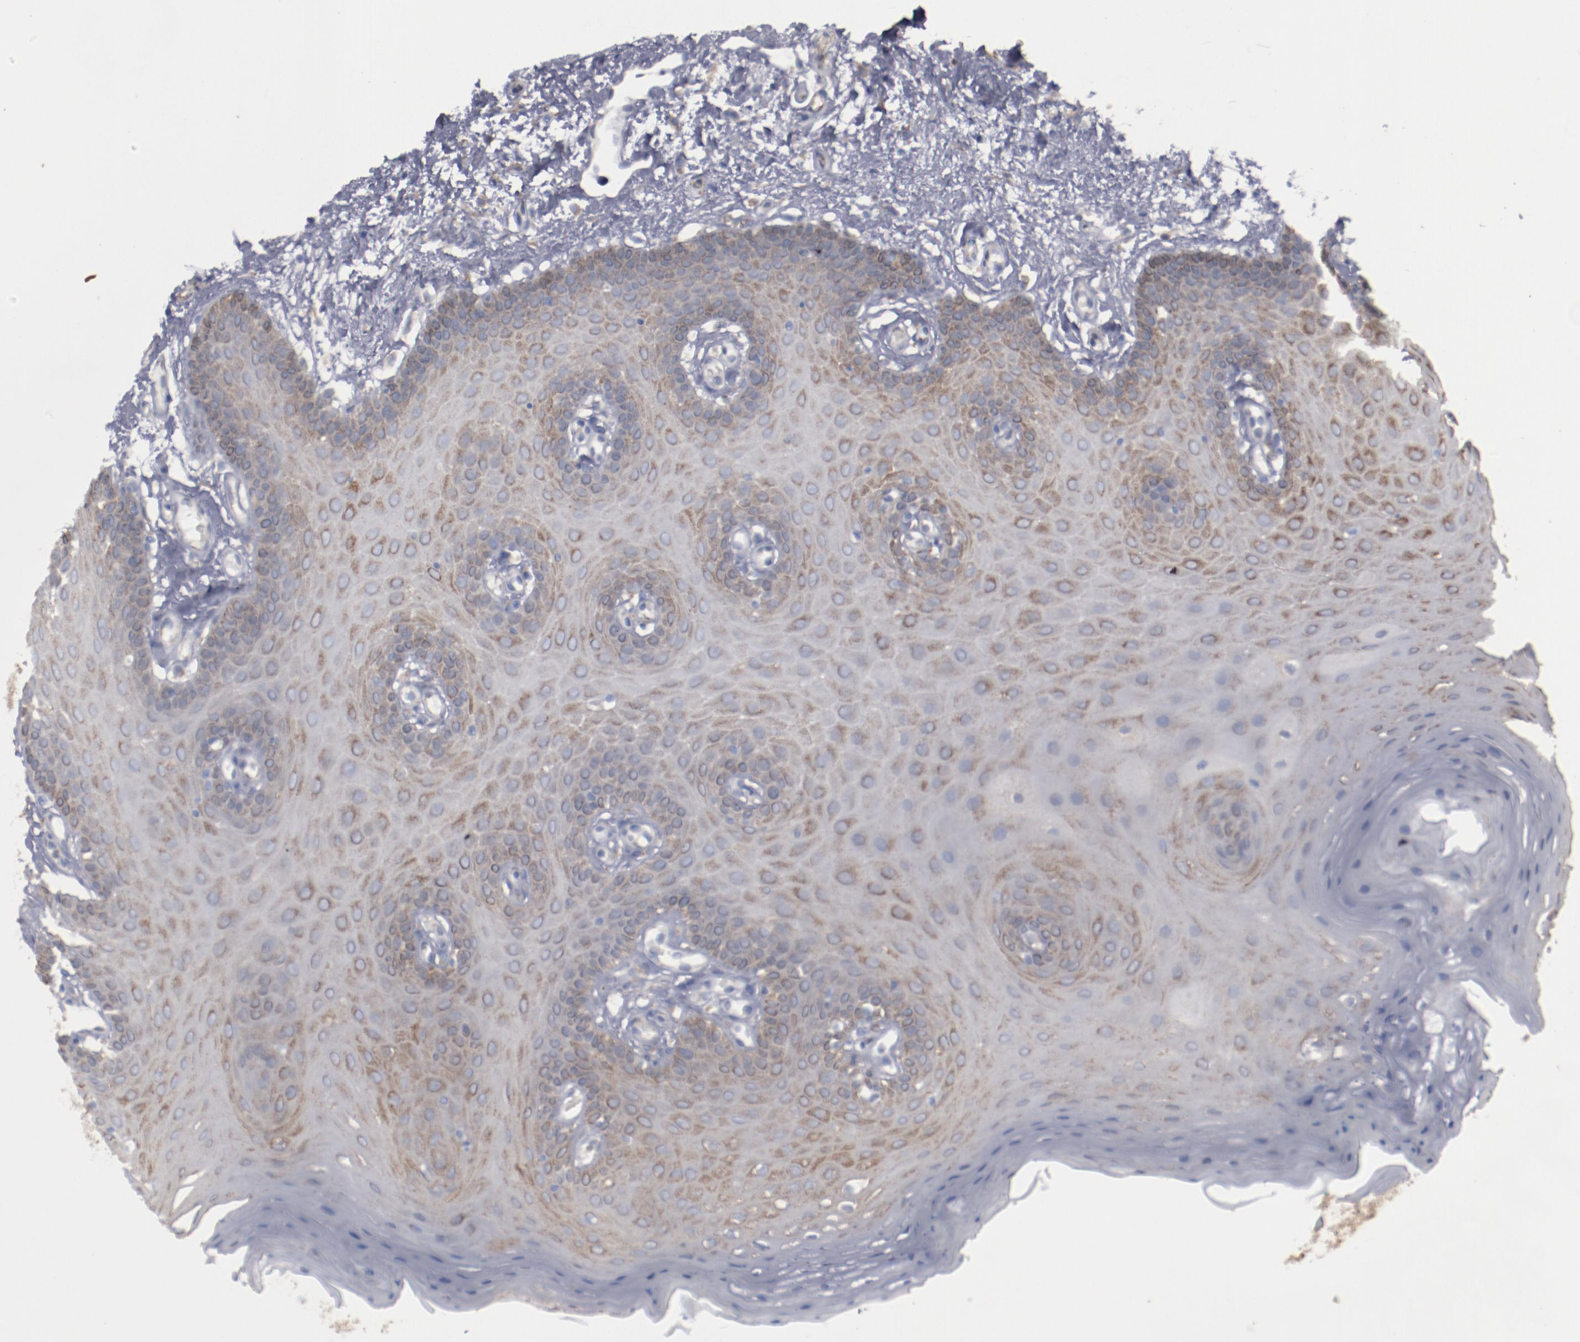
{"staining": {"intensity": "weak", "quantity": "25%-75%", "location": "cytoplasmic/membranous"}, "tissue": "oral mucosa", "cell_type": "Squamous epithelial cells", "image_type": "normal", "snomed": [{"axis": "morphology", "description": "Normal tissue, NOS"}, {"axis": "morphology", "description": "Squamous cell carcinoma, NOS"}, {"axis": "topography", "description": "Skeletal muscle"}, {"axis": "topography", "description": "Oral tissue"}, {"axis": "topography", "description": "Head-Neck"}], "caption": "Unremarkable oral mucosa reveals weak cytoplasmic/membranous expression in about 25%-75% of squamous epithelial cells.", "gene": "ERLIN2", "patient": {"sex": "male", "age": 71}}